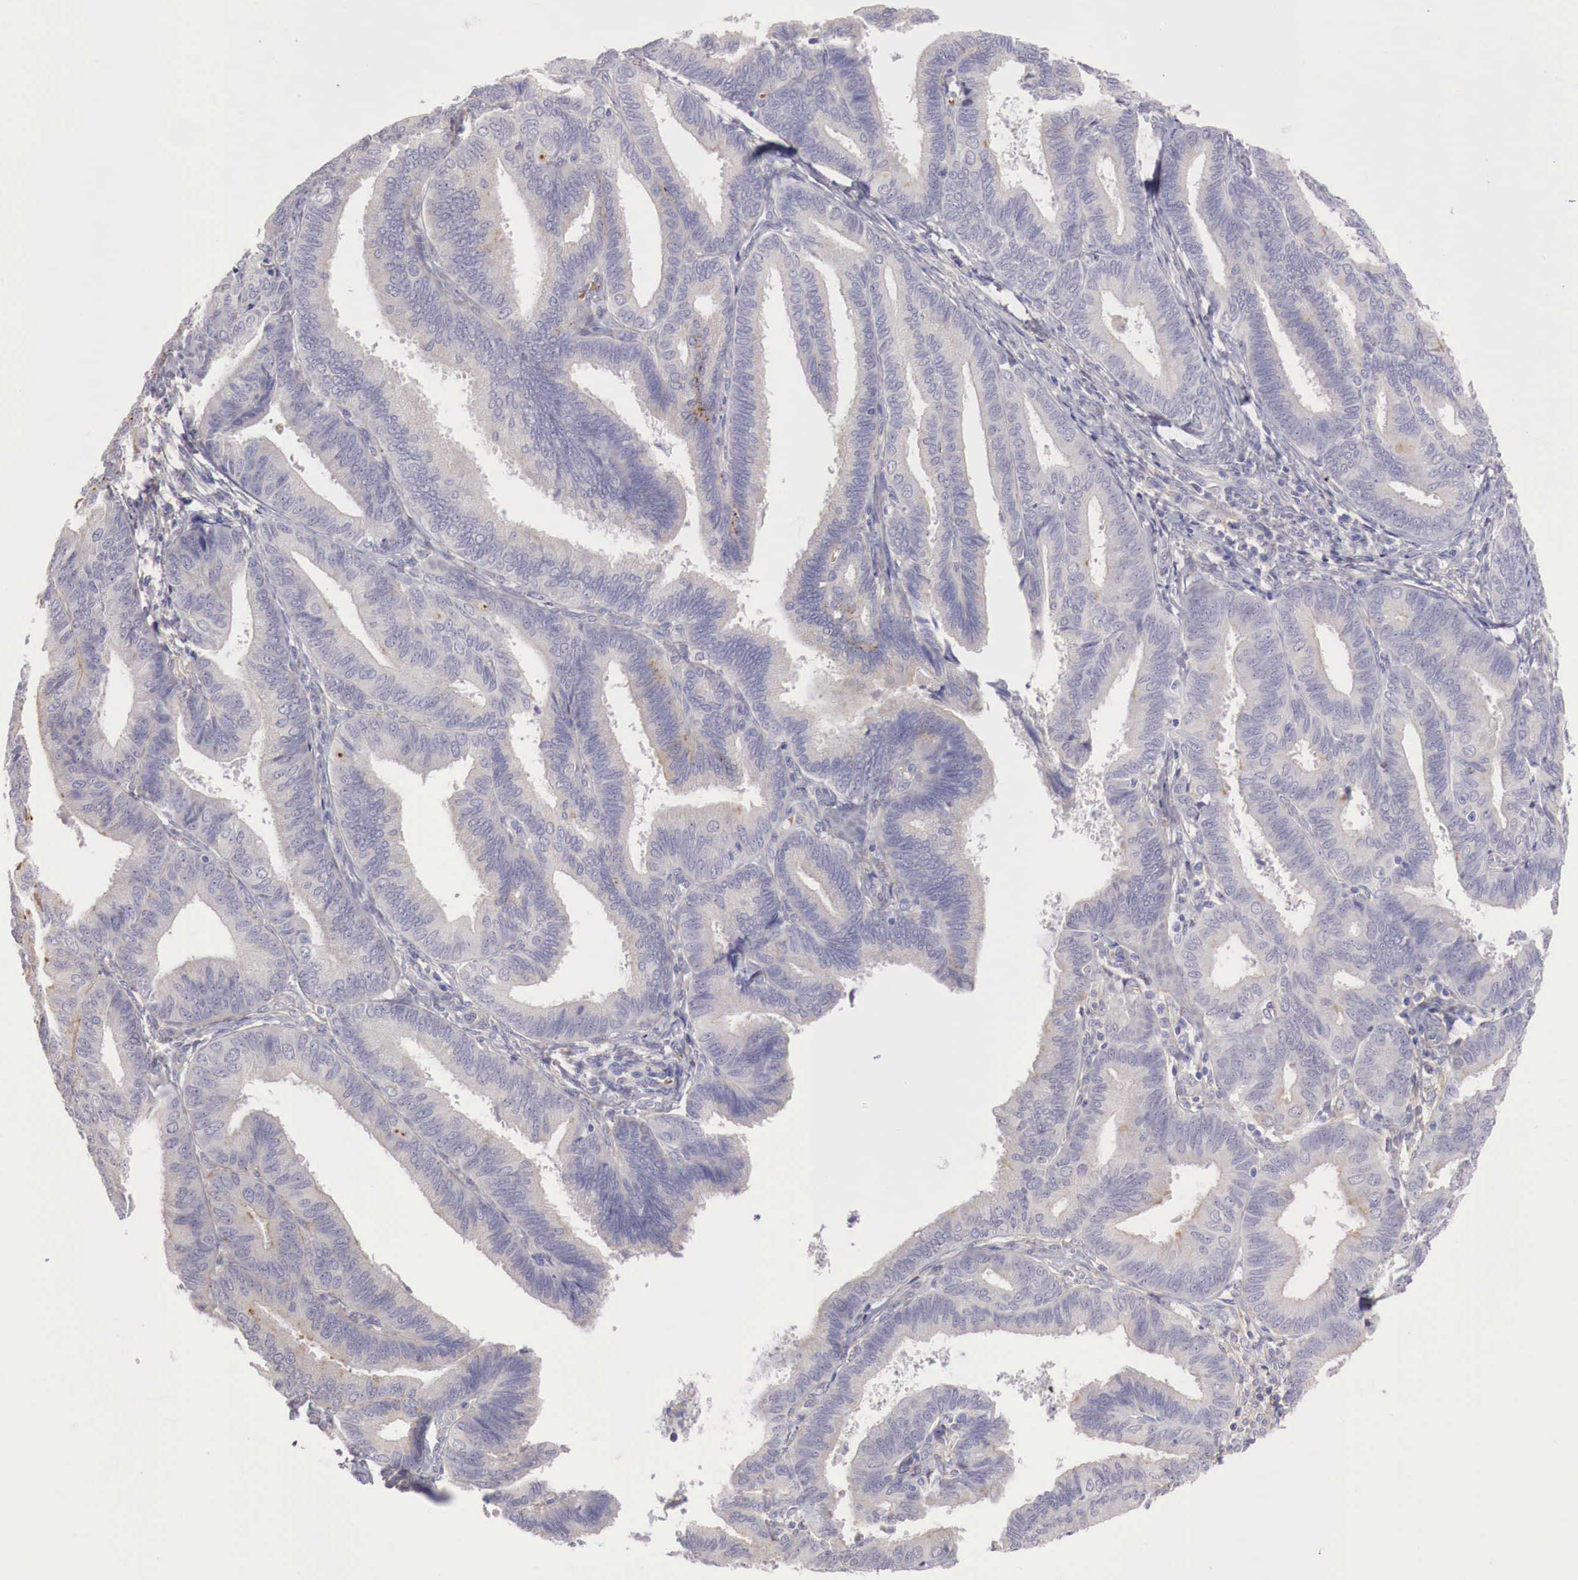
{"staining": {"intensity": "weak", "quantity": "<25%", "location": "cytoplasmic/membranous"}, "tissue": "endometrial cancer", "cell_type": "Tumor cells", "image_type": "cancer", "snomed": [{"axis": "morphology", "description": "Adenocarcinoma, NOS"}, {"axis": "topography", "description": "Endometrium"}], "caption": "IHC photomicrograph of neoplastic tissue: endometrial cancer (adenocarcinoma) stained with DAB (3,3'-diaminobenzidine) demonstrates no significant protein positivity in tumor cells. Nuclei are stained in blue.", "gene": "KLHDC7B", "patient": {"sex": "female", "age": 63}}